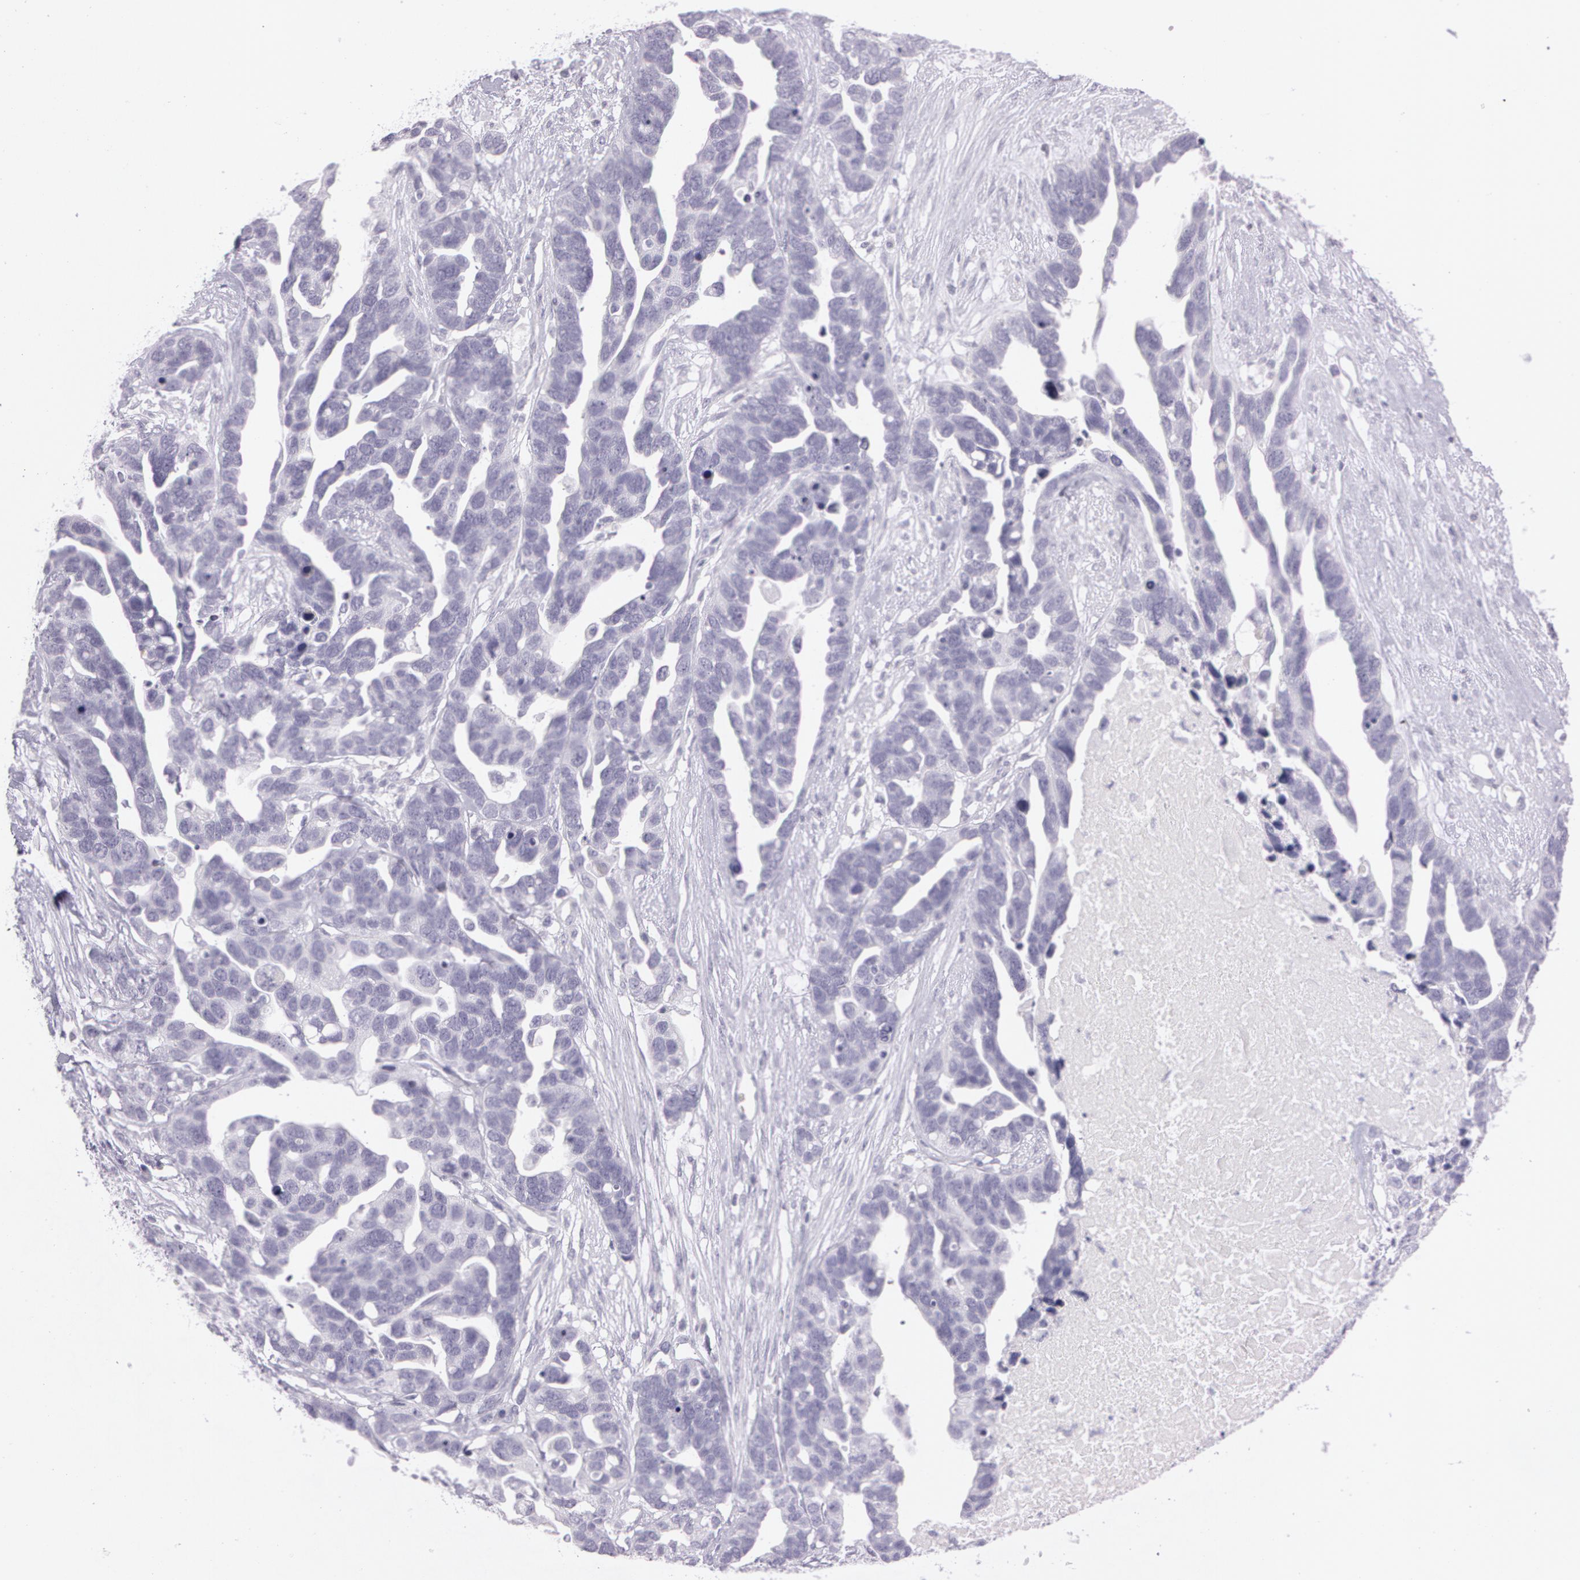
{"staining": {"intensity": "negative", "quantity": "none", "location": "none"}, "tissue": "ovarian cancer", "cell_type": "Tumor cells", "image_type": "cancer", "snomed": [{"axis": "morphology", "description": "Cystadenocarcinoma, serous, NOS"}, {"axis": "topography", "description": "Ovary"}], "caption": "IHC photomicrograph of neoplastic tissue: human serous cystadenocarcinoma (ovarian) stained with DAB (3,3'-diaminobenzidine) exhibits no significant protein expression in tumor cells.", "gene": "OTC", "patient": {"sex": "female", "age": 54}}